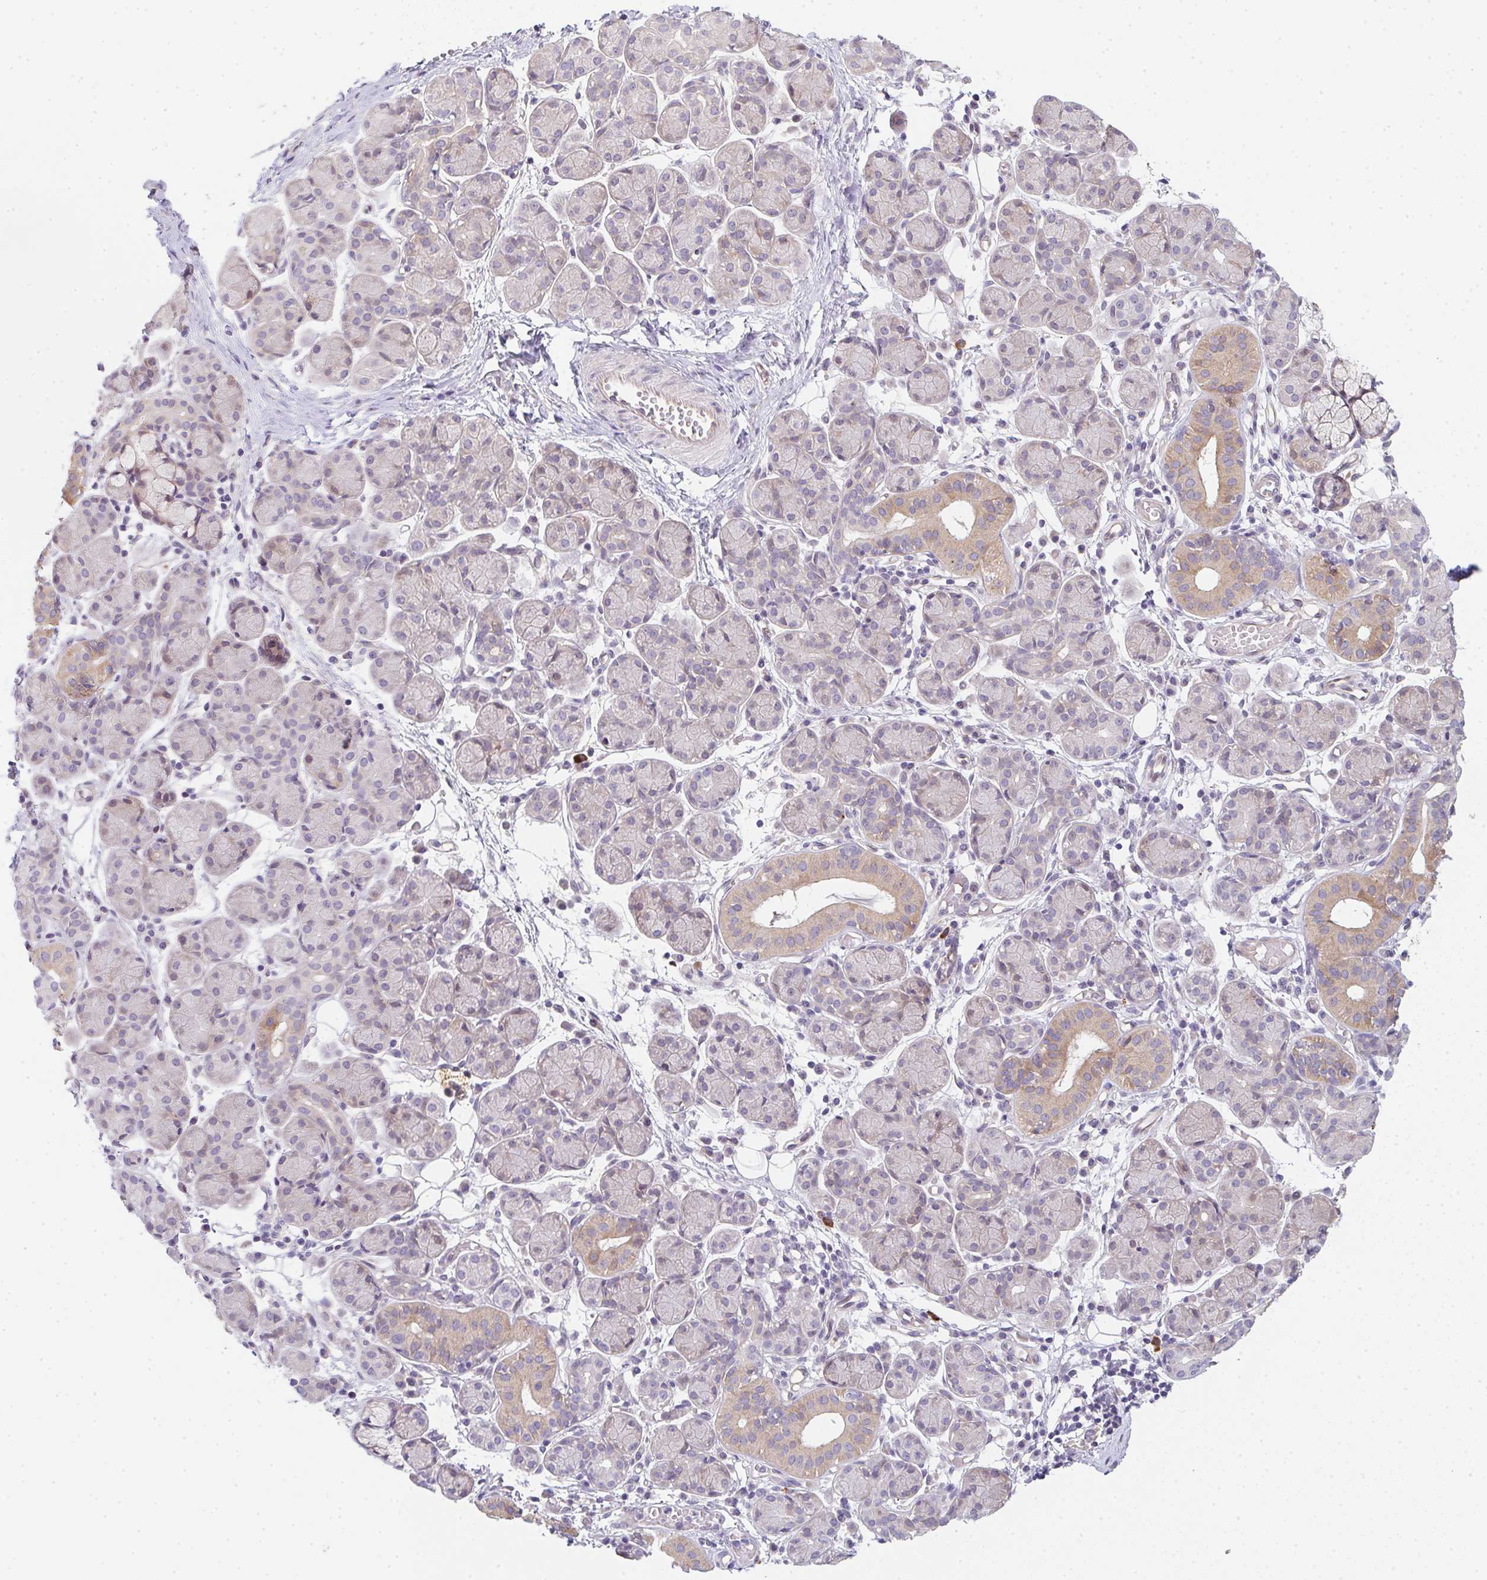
{"staining": {"intensity": "moderate", "quantity": "<25%", "location": "cytoplasmic/membranous"}, "tissue": "salivary gland", "cell_type": "Glandular cells", "image_type": "normal", "snomed": [{"axis": "morphology", "description": "Normal tissue, NOS"}, {"axis": "morphology", "description": "Inflammation, NOS"}, {"axis": "topography", "description": "Lymph node"}, {"axis": "topography", "description": "Salivary gland"}], "caption": "Salivary gland stained with a brown dye exhibits moderate cytoplasmic/membranous positive expression in approximately <25% of glandular cells.", "gene": "TNFRSF10A", "patient": {"sex": "male", "age": 3}}